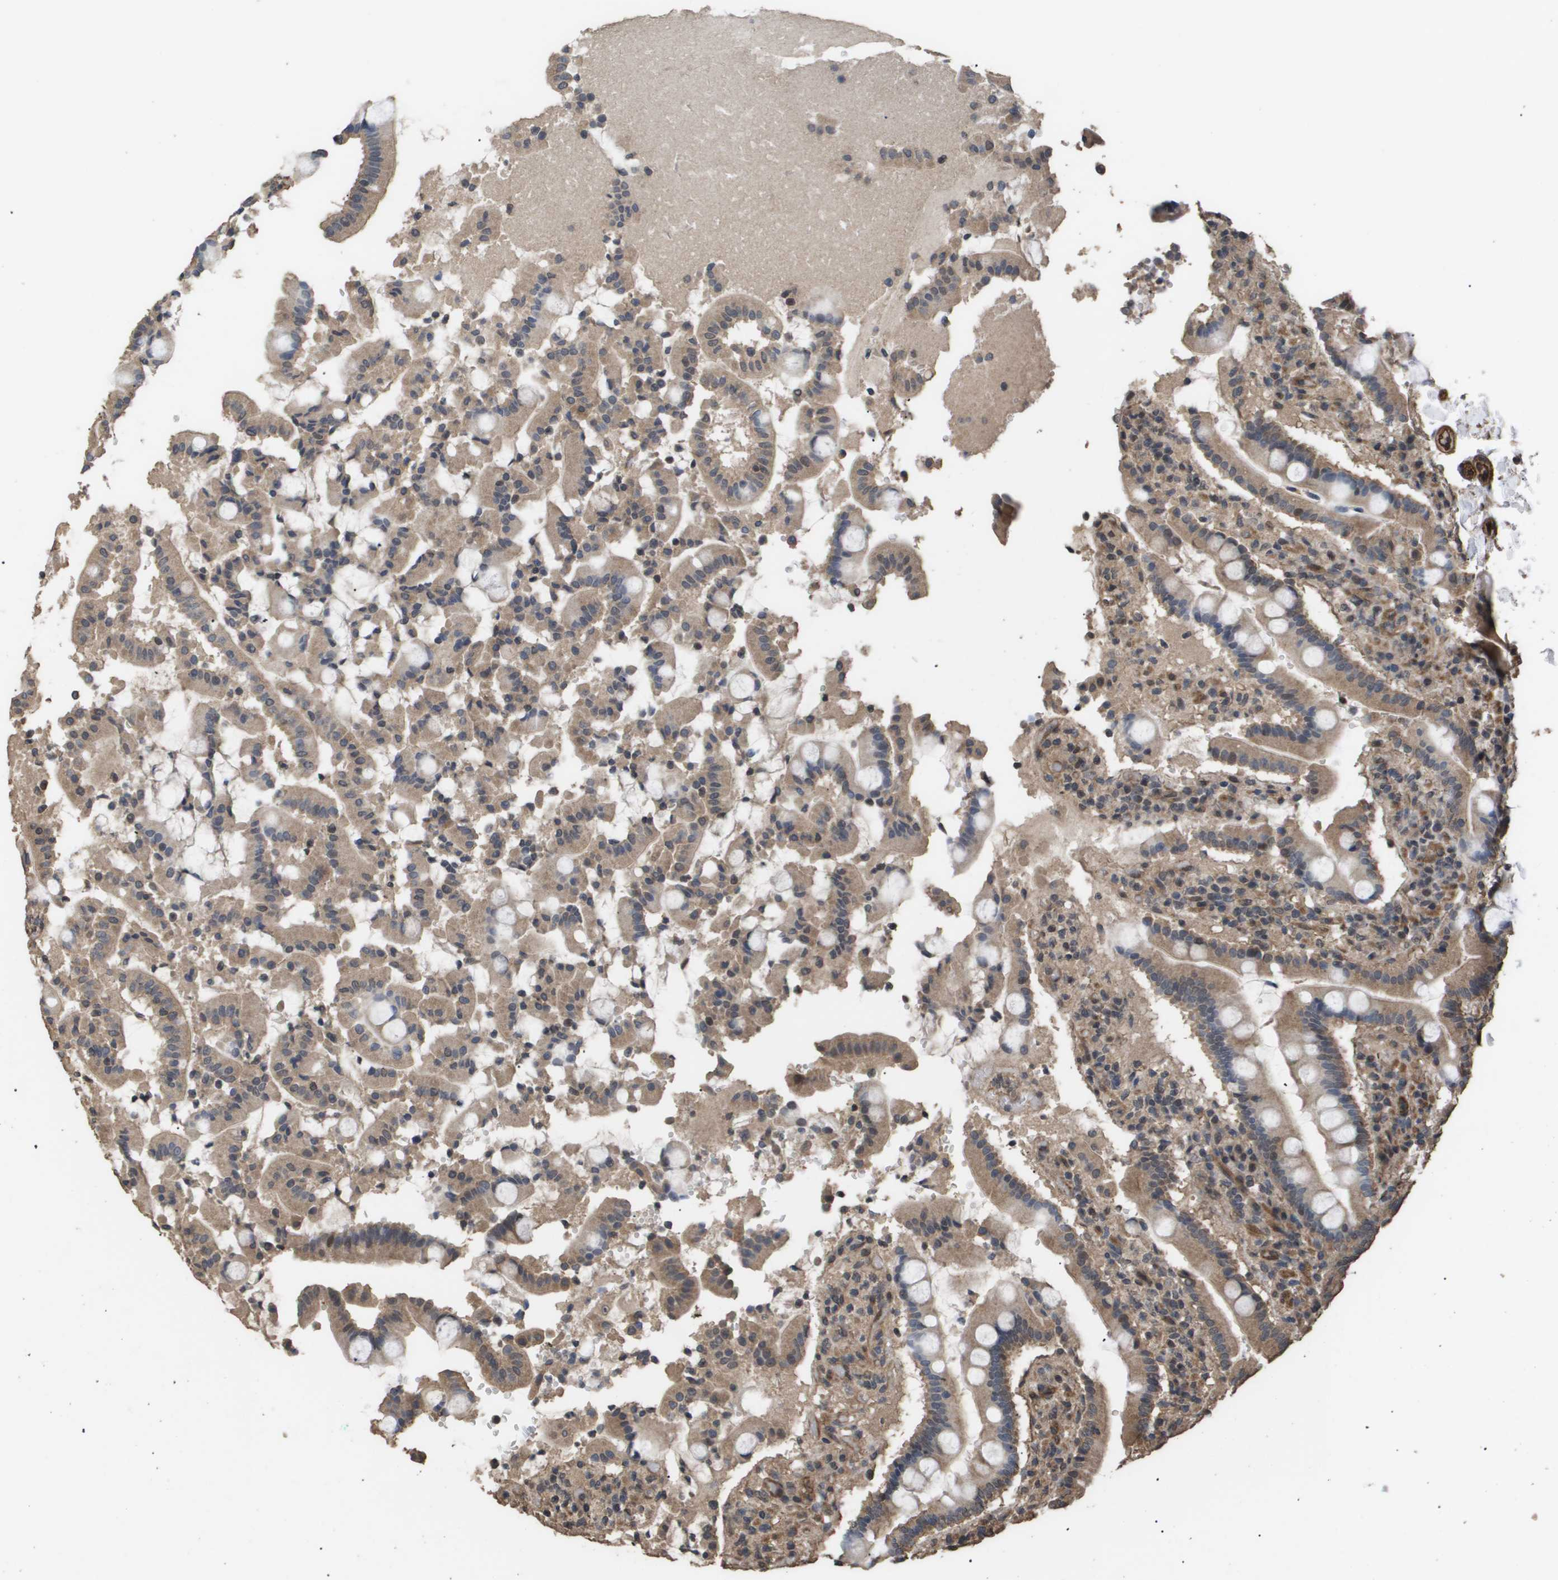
{"staining": {"intensity": "moderate", "quantity": ">75%", "location": "cytoplasmic/membranous"}, "tissue": "duodenum", "cell_type": "Glandular cells", "image_type": "normal", "snomed": [{"axis": "morphology", "description": "Normal tissue, NOS"}, {"axis": "topography", "description": "Small intestine, NOS"}], "caption": "Immunohistochemistry image of benign human duodenum stained for a protein (brown), which exhibits medium levels of moderate cytoplasmic/membranous positivity in approximately >75% of glandular cells.", "gene": "CUL5", "patient": {"sex": "female", "age": 71}}